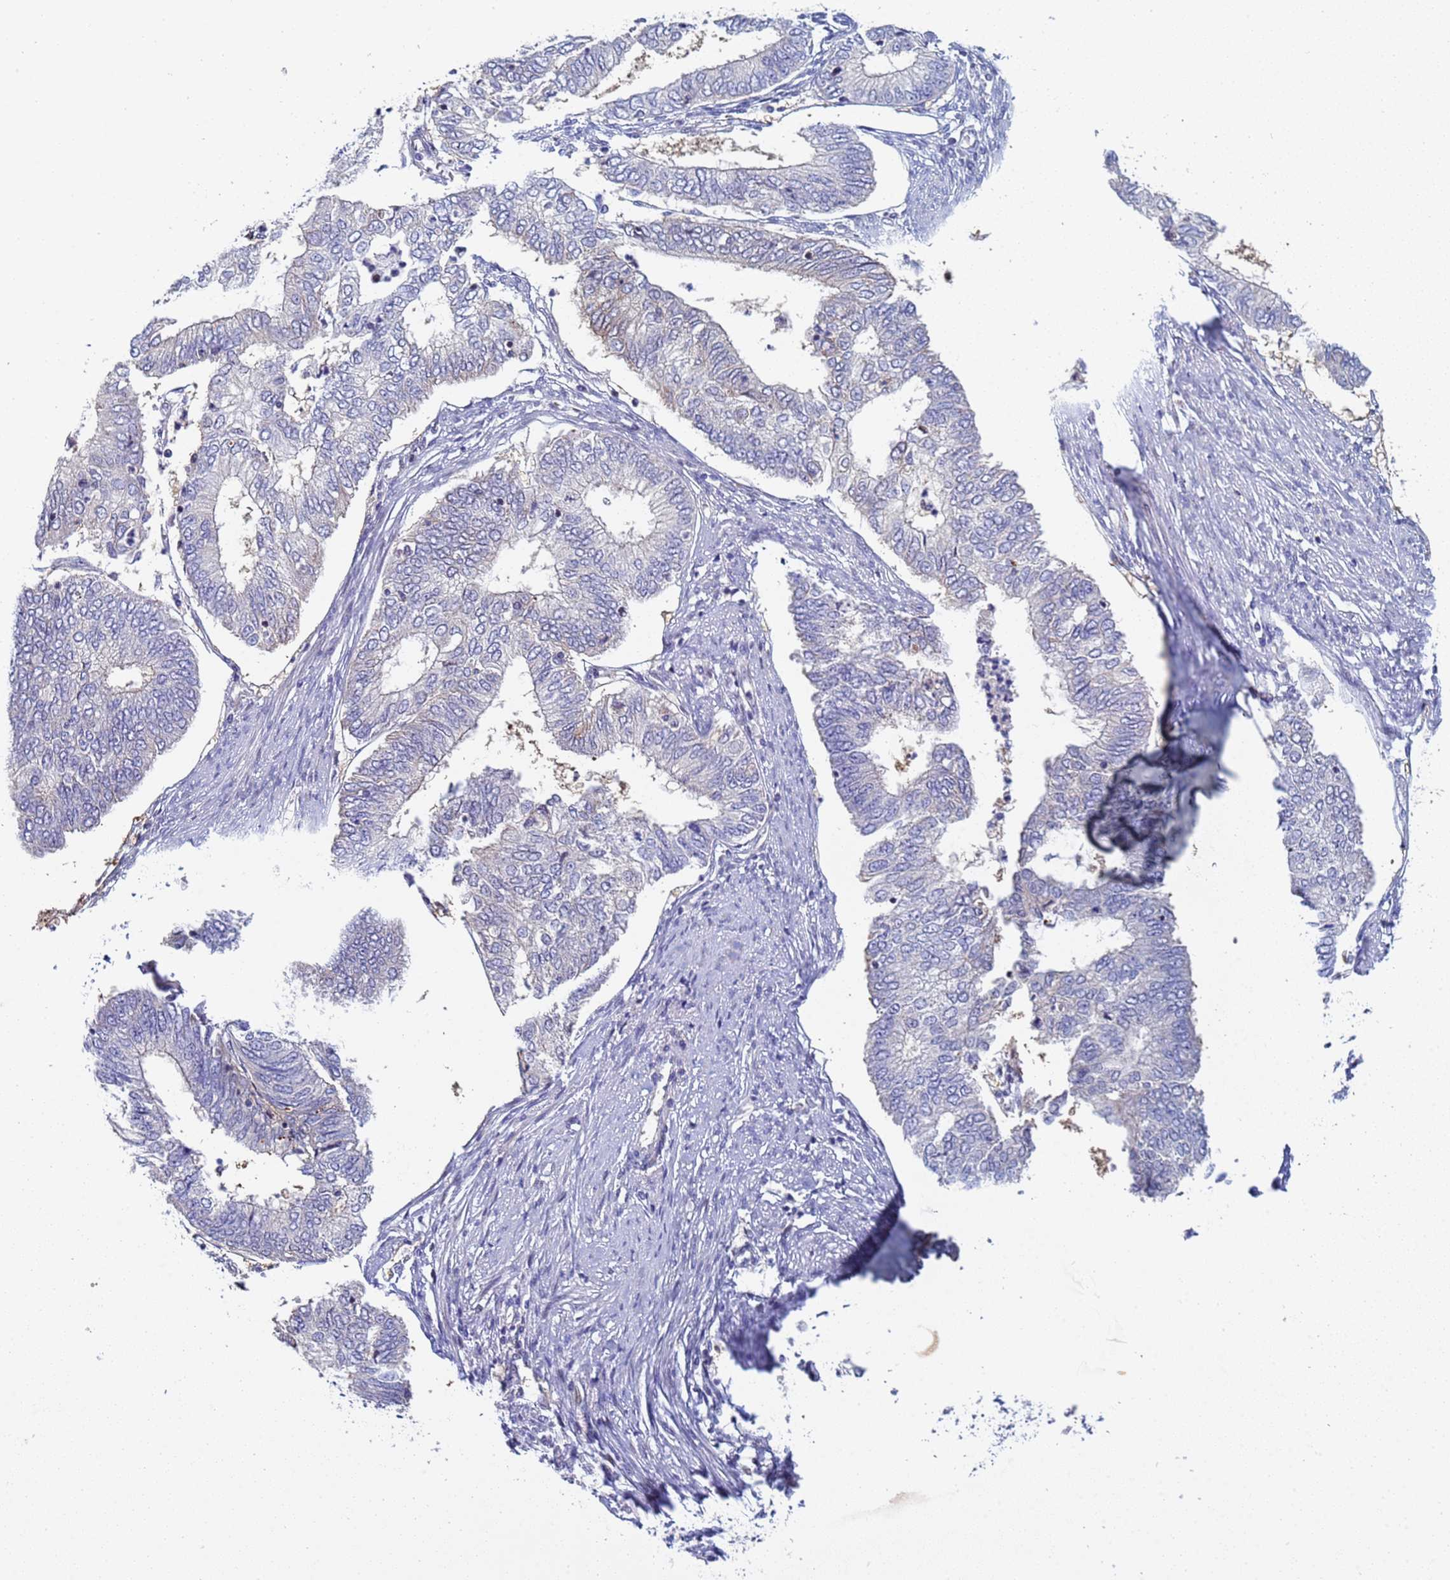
{"staining": {"intensity": "negative", "quantity": "none", "location": "none"}, "tissue": "endometrial cancer", "cell_type": "Tumor cells", "image_type": "cancer", "snomed": [{"axis": "morphology", "description": "Adenocarcinoma, NOS"}, {"axis": "topography", "description": "Endometrium"}], "caption": "Immunohistochemistry (IHC) of human endometrial adenocarcinoma displays no expression in tumor cells.", "gene": "PPP6R1", "patient": {"sex": "female", "age": 68}}